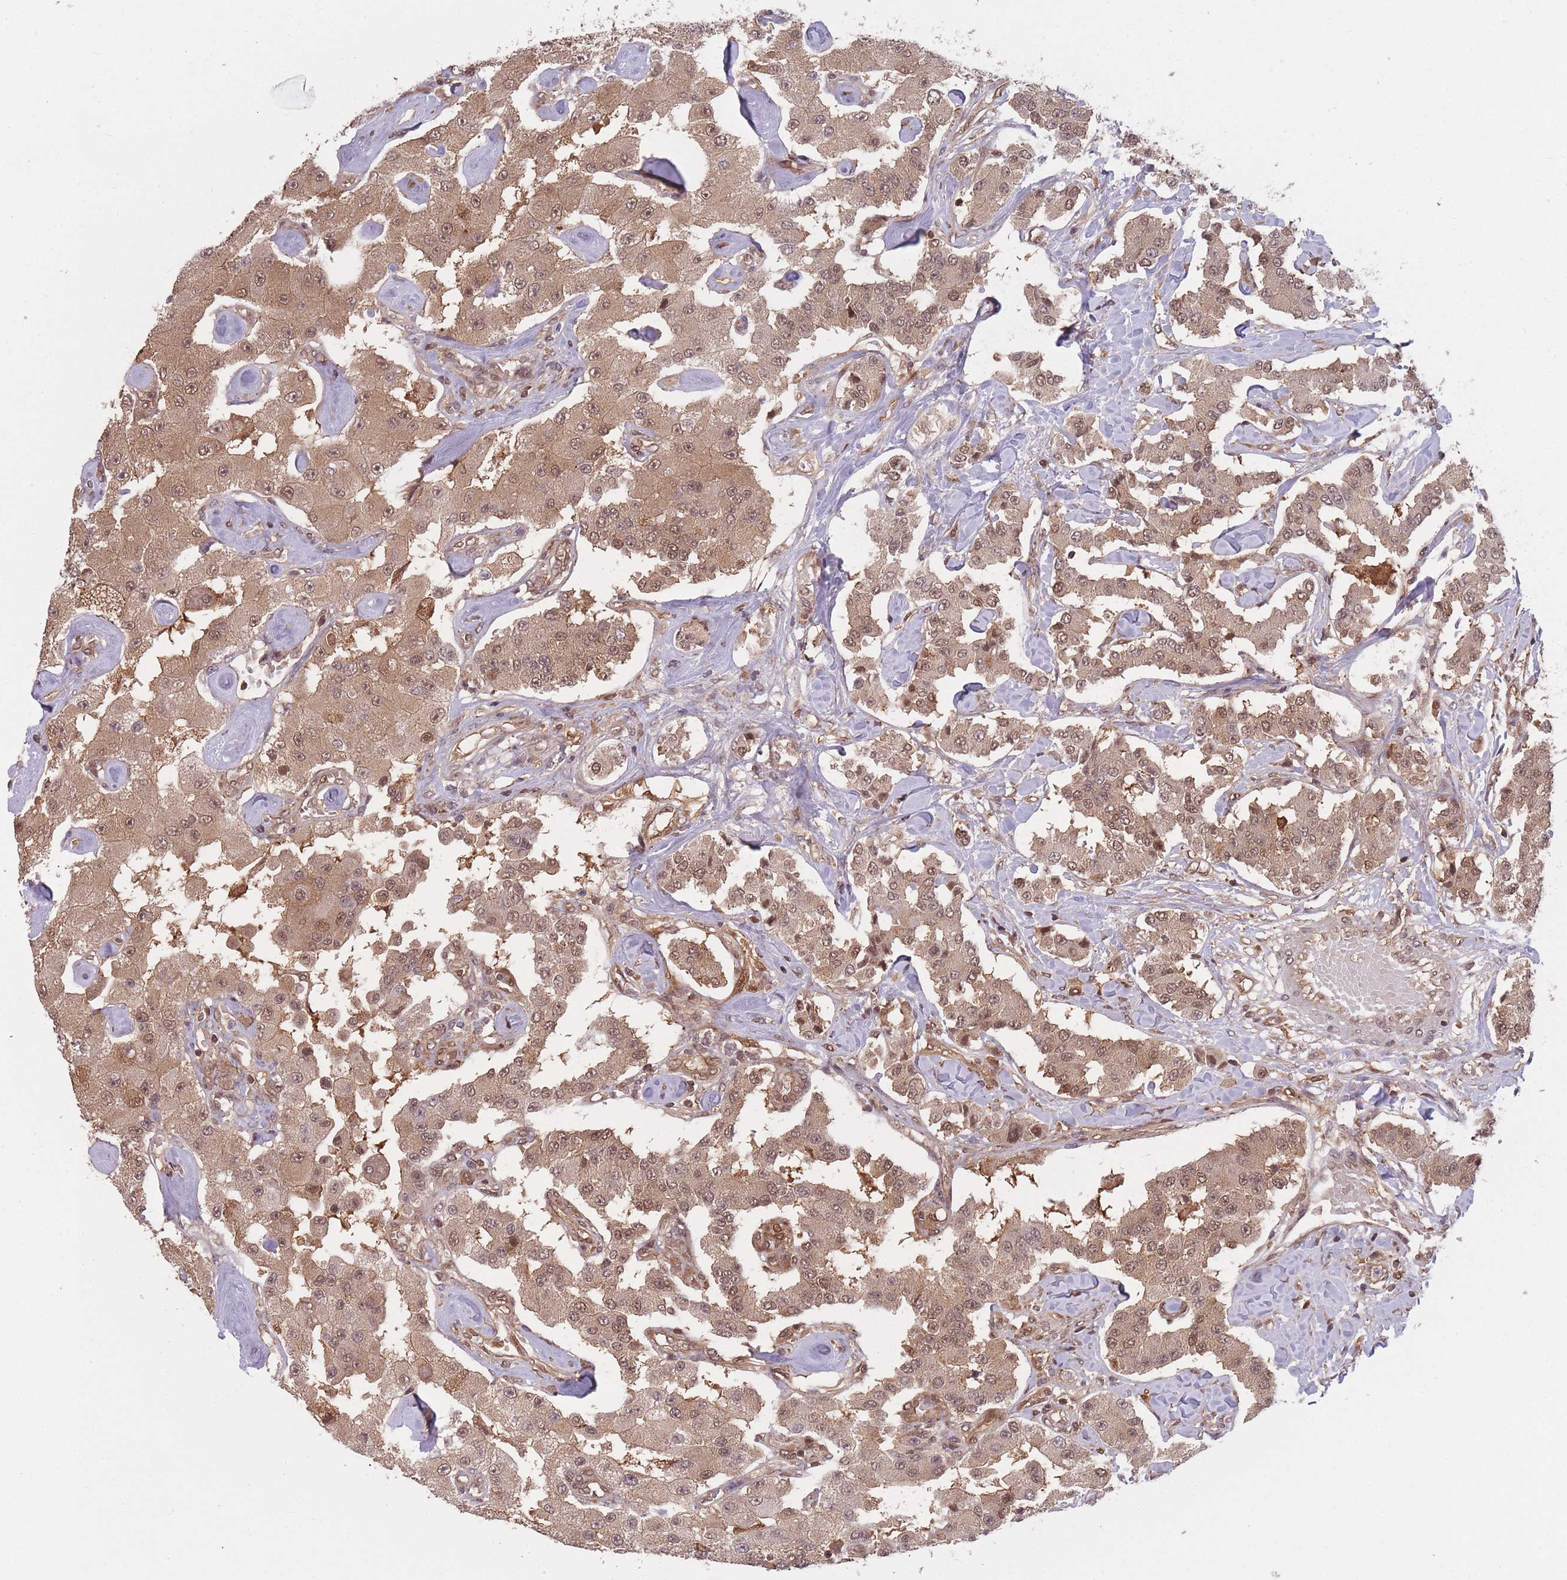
{"staining": {"intensity": "moderate", "quantity": ">75%", "location": "cytoplasmic/membranous,nuclear"}, "tissue": "carcinoid", "cell_type": "Tumor cells", "image_type": "cancer", "snomed": [{"axis": "morphology", "description": "Carcinoid, malignant, NOS"}, {"axis": "topography", "description": "Pancreas"}], "caption": "A high-resolution image shows IHC staining of carcinoid, which reveals moderate cytoplasmic/membranous and nuclear staining in approximately >75% of tumor cells. (DAB IHC with brightfield microscopy, high magnification).", "gene": "PPP6R3", "patient": {"sex": "male", "age": 41}}